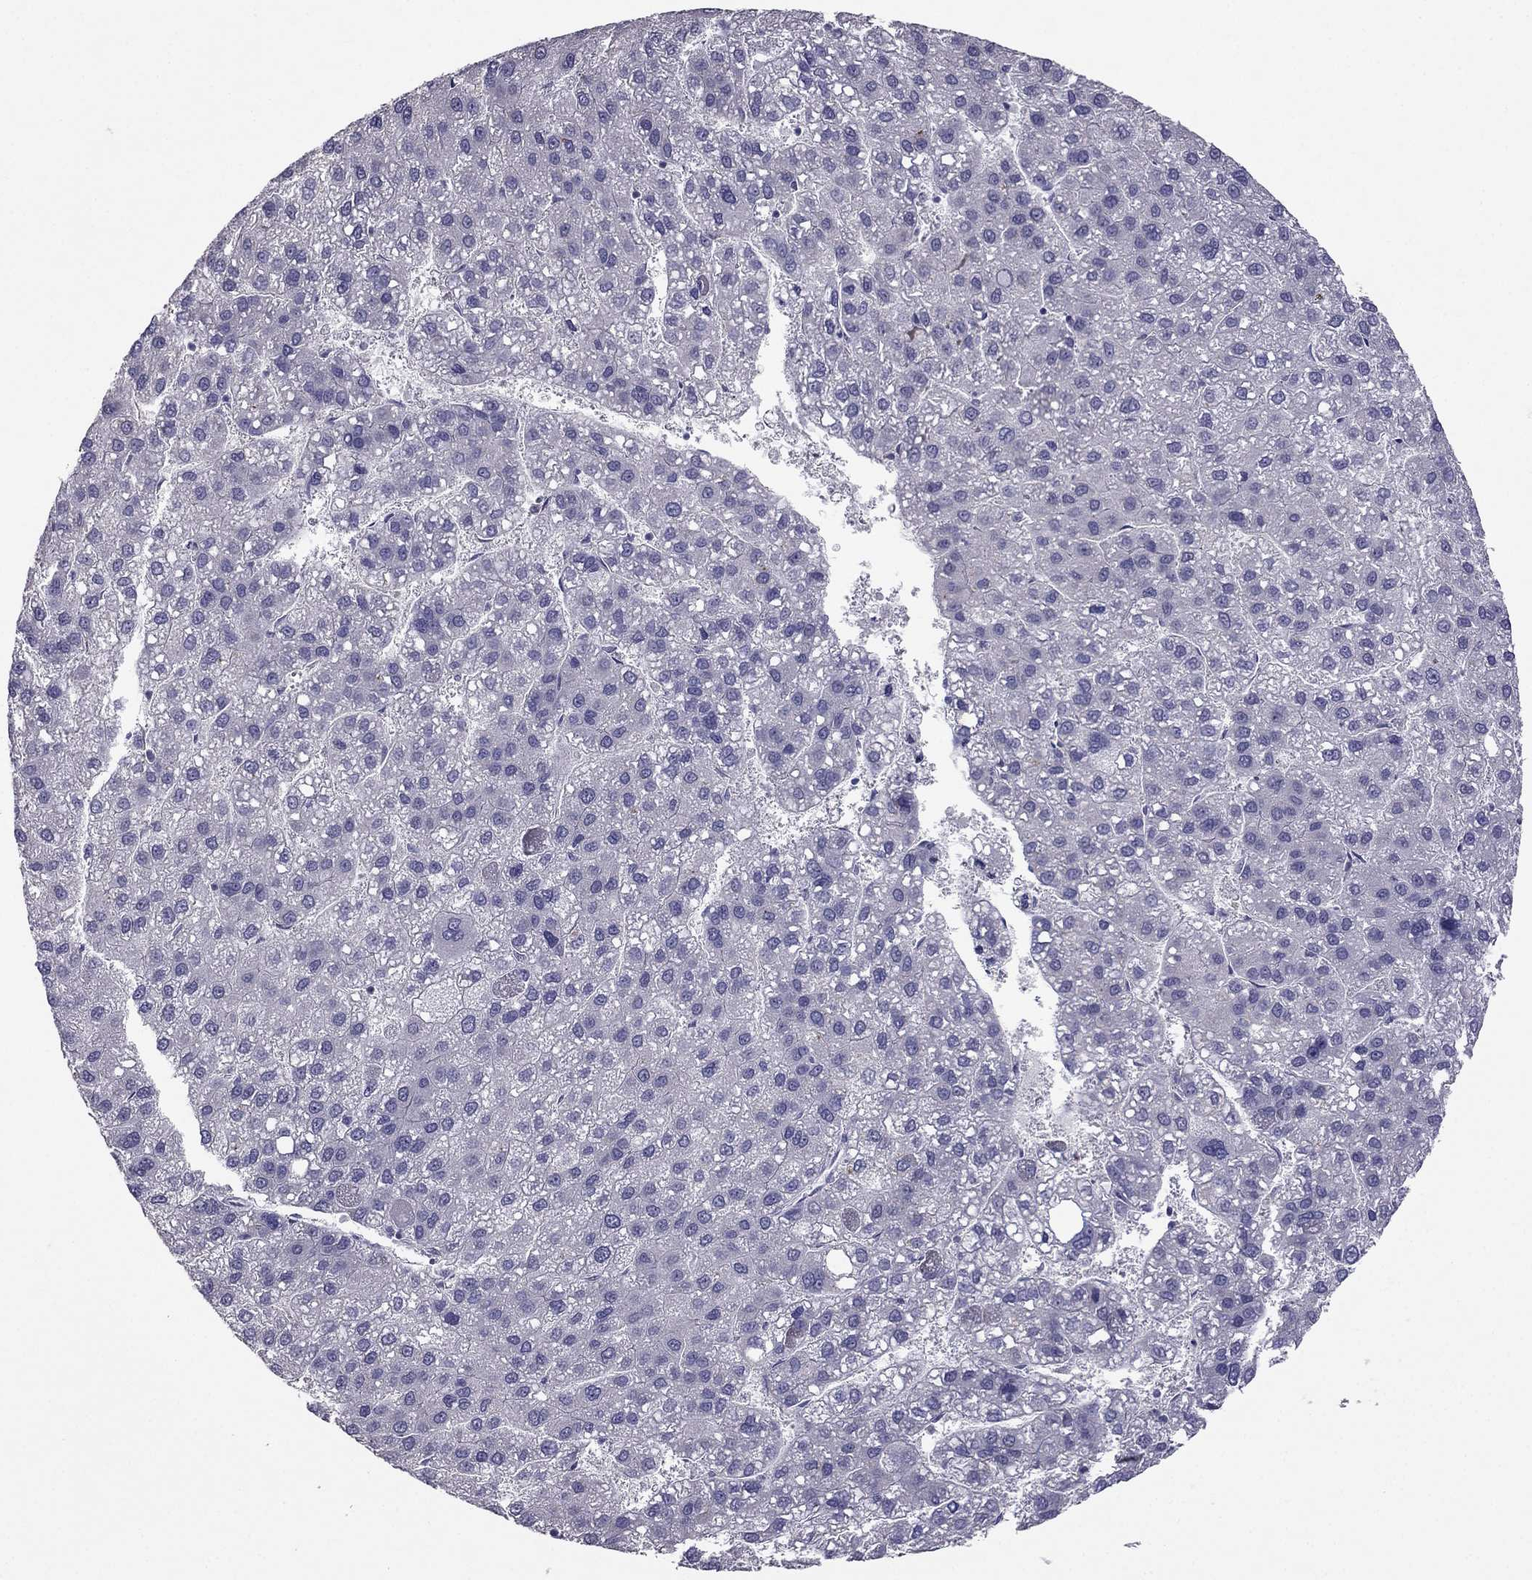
{"staining": {"intensity": "negative", "quantity": "none", "location": "none"}, "tissue": "liver cancer", "cell_type": "Tumor cells", "image_type": "cancer", "snomed": [{"axis": "morphology", "description": "Carcinoma, Hepatocellular, NOS"}, {"axis": "topography", "description": "Liver"}], "caption": "DAB immunohistochemical staining of human liver hepatocellular carcinoma displays no significant positivity in tumor cells. (Stains: DAB immunohistochemistry (IHC) with hematoxylin counter stain, Microscopy: brightfield microscopy at high magnification).", "gene": "HSFX1", "patient": {"sex": "female", "age": 82}}